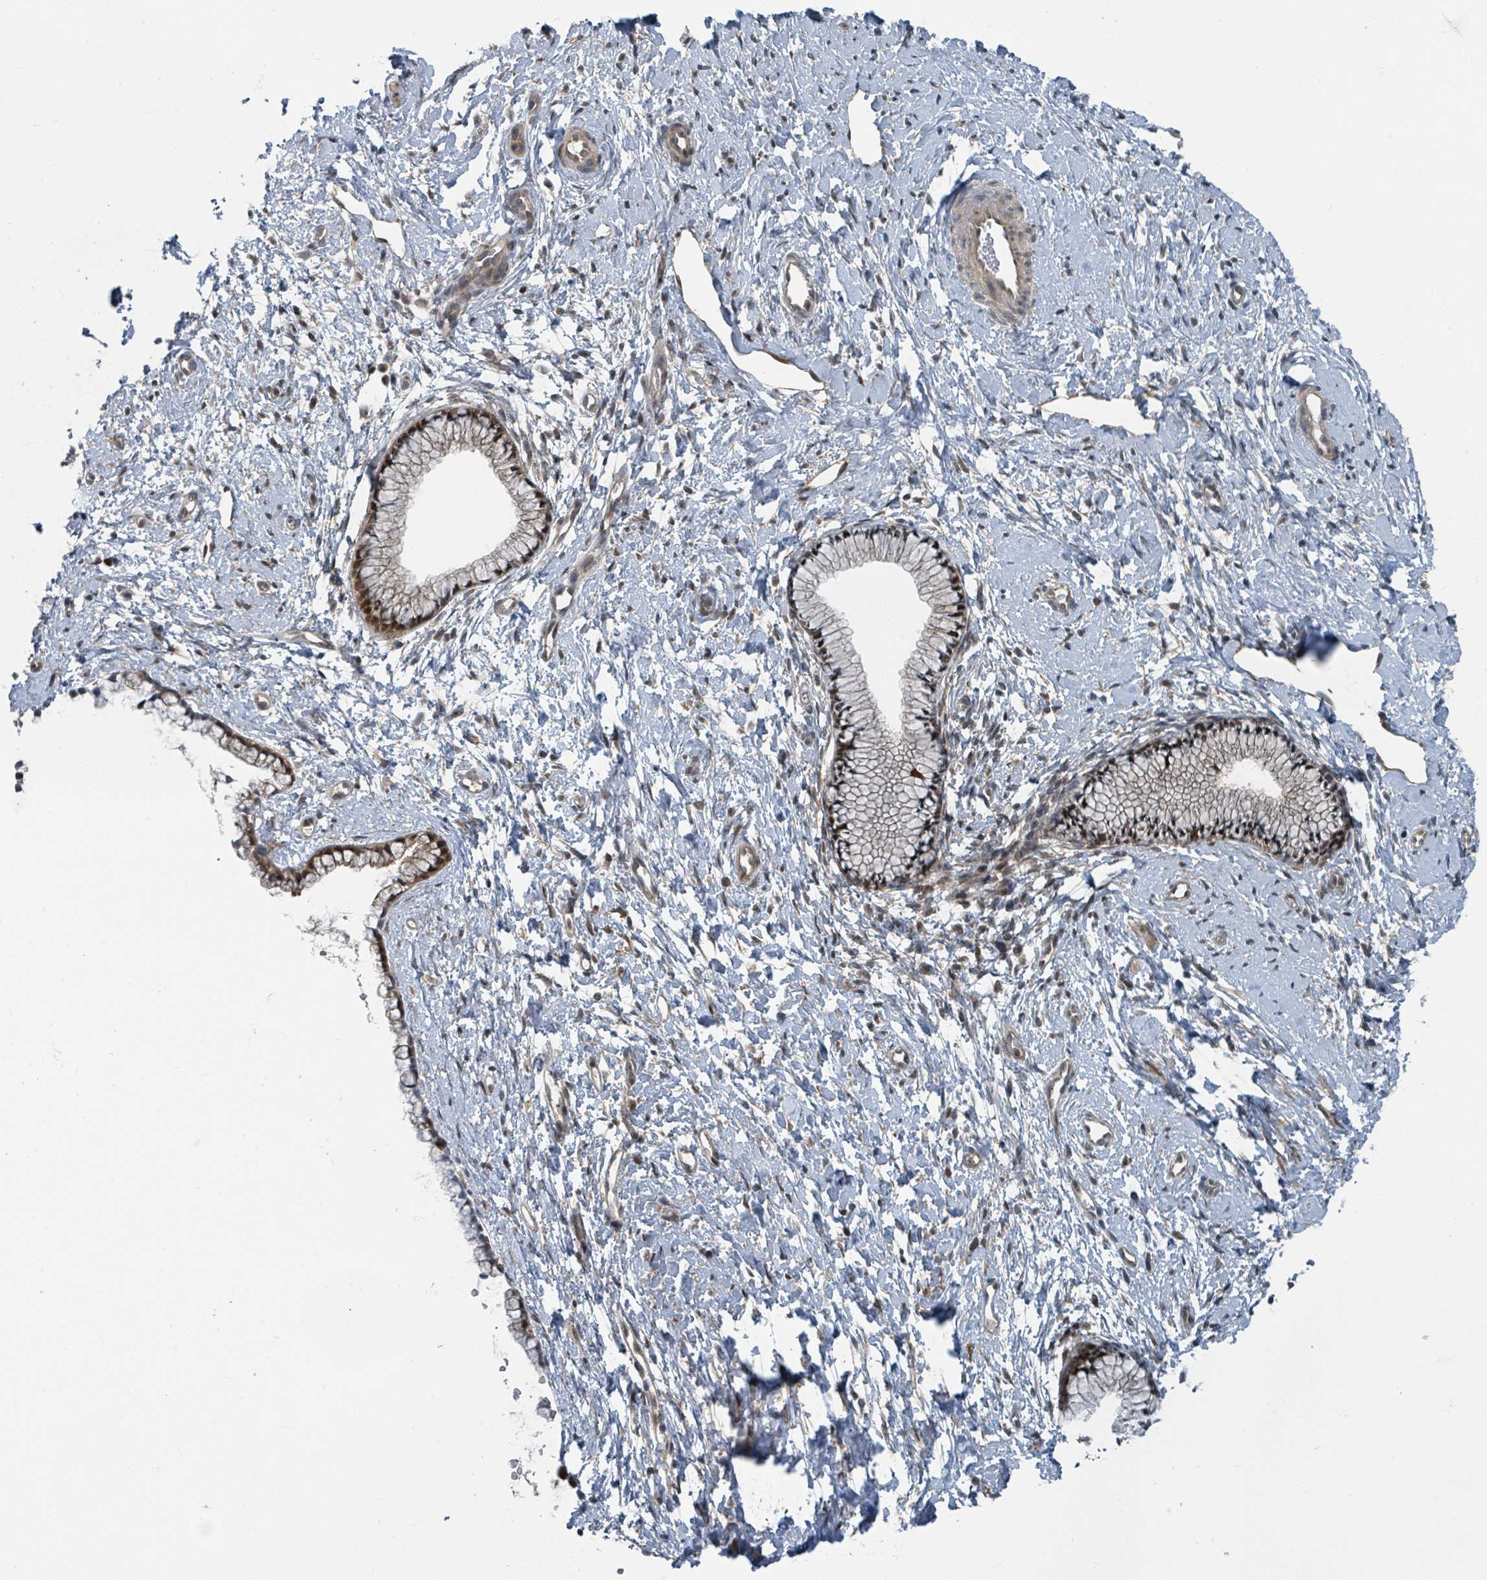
{"staining": {"intensity": "strong", "quantity": ">75%", "location": "cytoplasmic/membranous,nuclear"}, "tissue": "cervix", "cell_type": "Glandular cells", "image_type": "normal", "snomed": [{"axis": "morphology", "description": "Normal tissue, NOS"}, {"axis": "topography", "description": "Cervix"}], "caption": "Glandular cells show high levels of strong cytoplasmic/membranous,nuclear staining in about >75% of cells in unremarkable cervix. The staining is performed using DAB (3,3'-diaminobenzidine) brown chromogen to label protein expression. The nuclei are counter-stained blue using hematoxylin.", "gene": "GOLGA7B", "patient": {"sex": "female", "age": 57}}